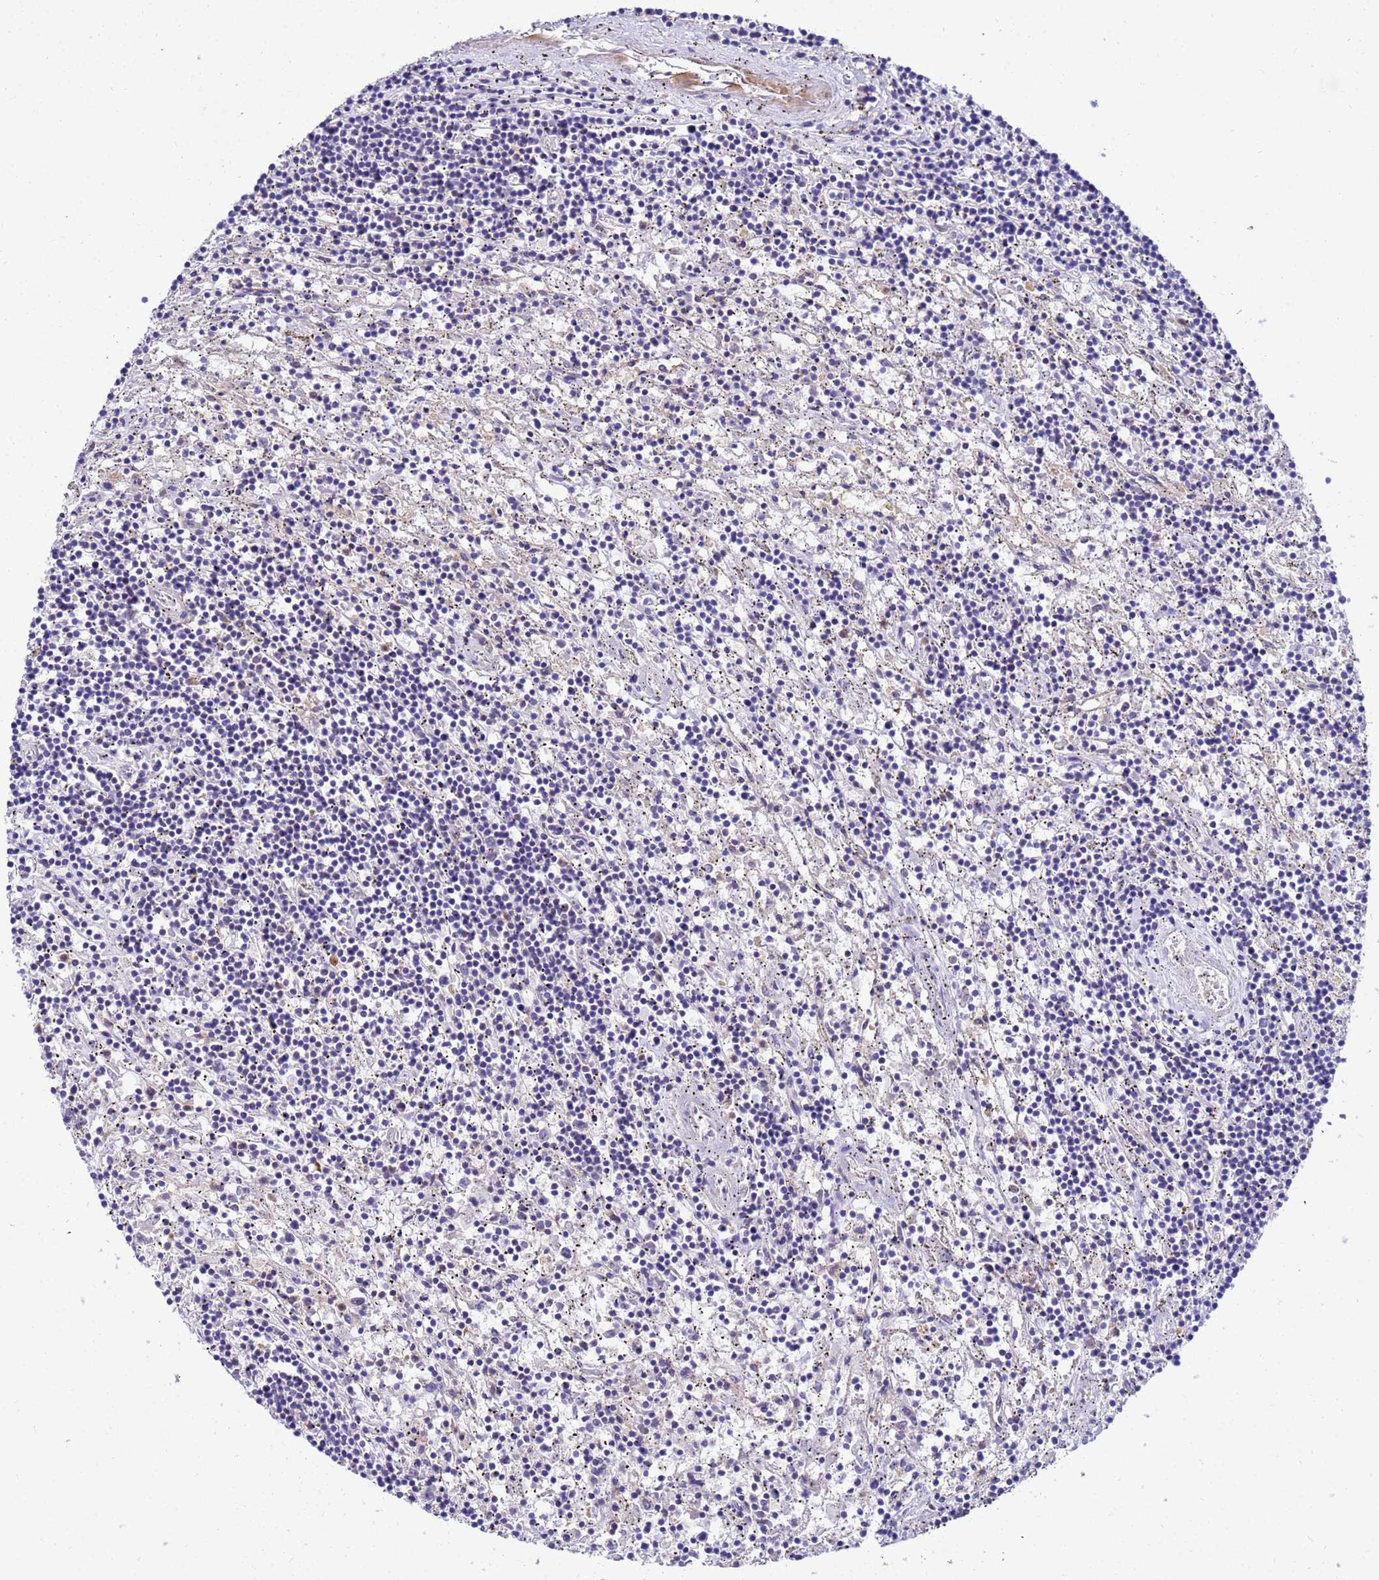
{"staining": {"intensity": "negative", "quantity": "none", "location": "none"}, "tissue": "lymphoma", "cell_type": "Tumor cells", "image_type": "cancer", "snomed": [{"axis": "morphology", "description": "Malignant lymphoma, non-Hodgkin's type, Low grade"}, {"axis": "topography", "description": "Spleen"}], "caption": "The immunohistochemistry (IHC) image has no significant positivity in tumor cells of malignant lymphoma, non-Hodgkin's type (low-grade) tissue.", "gene": "GET3", "patient": {"sex": "male", "age": 76}}